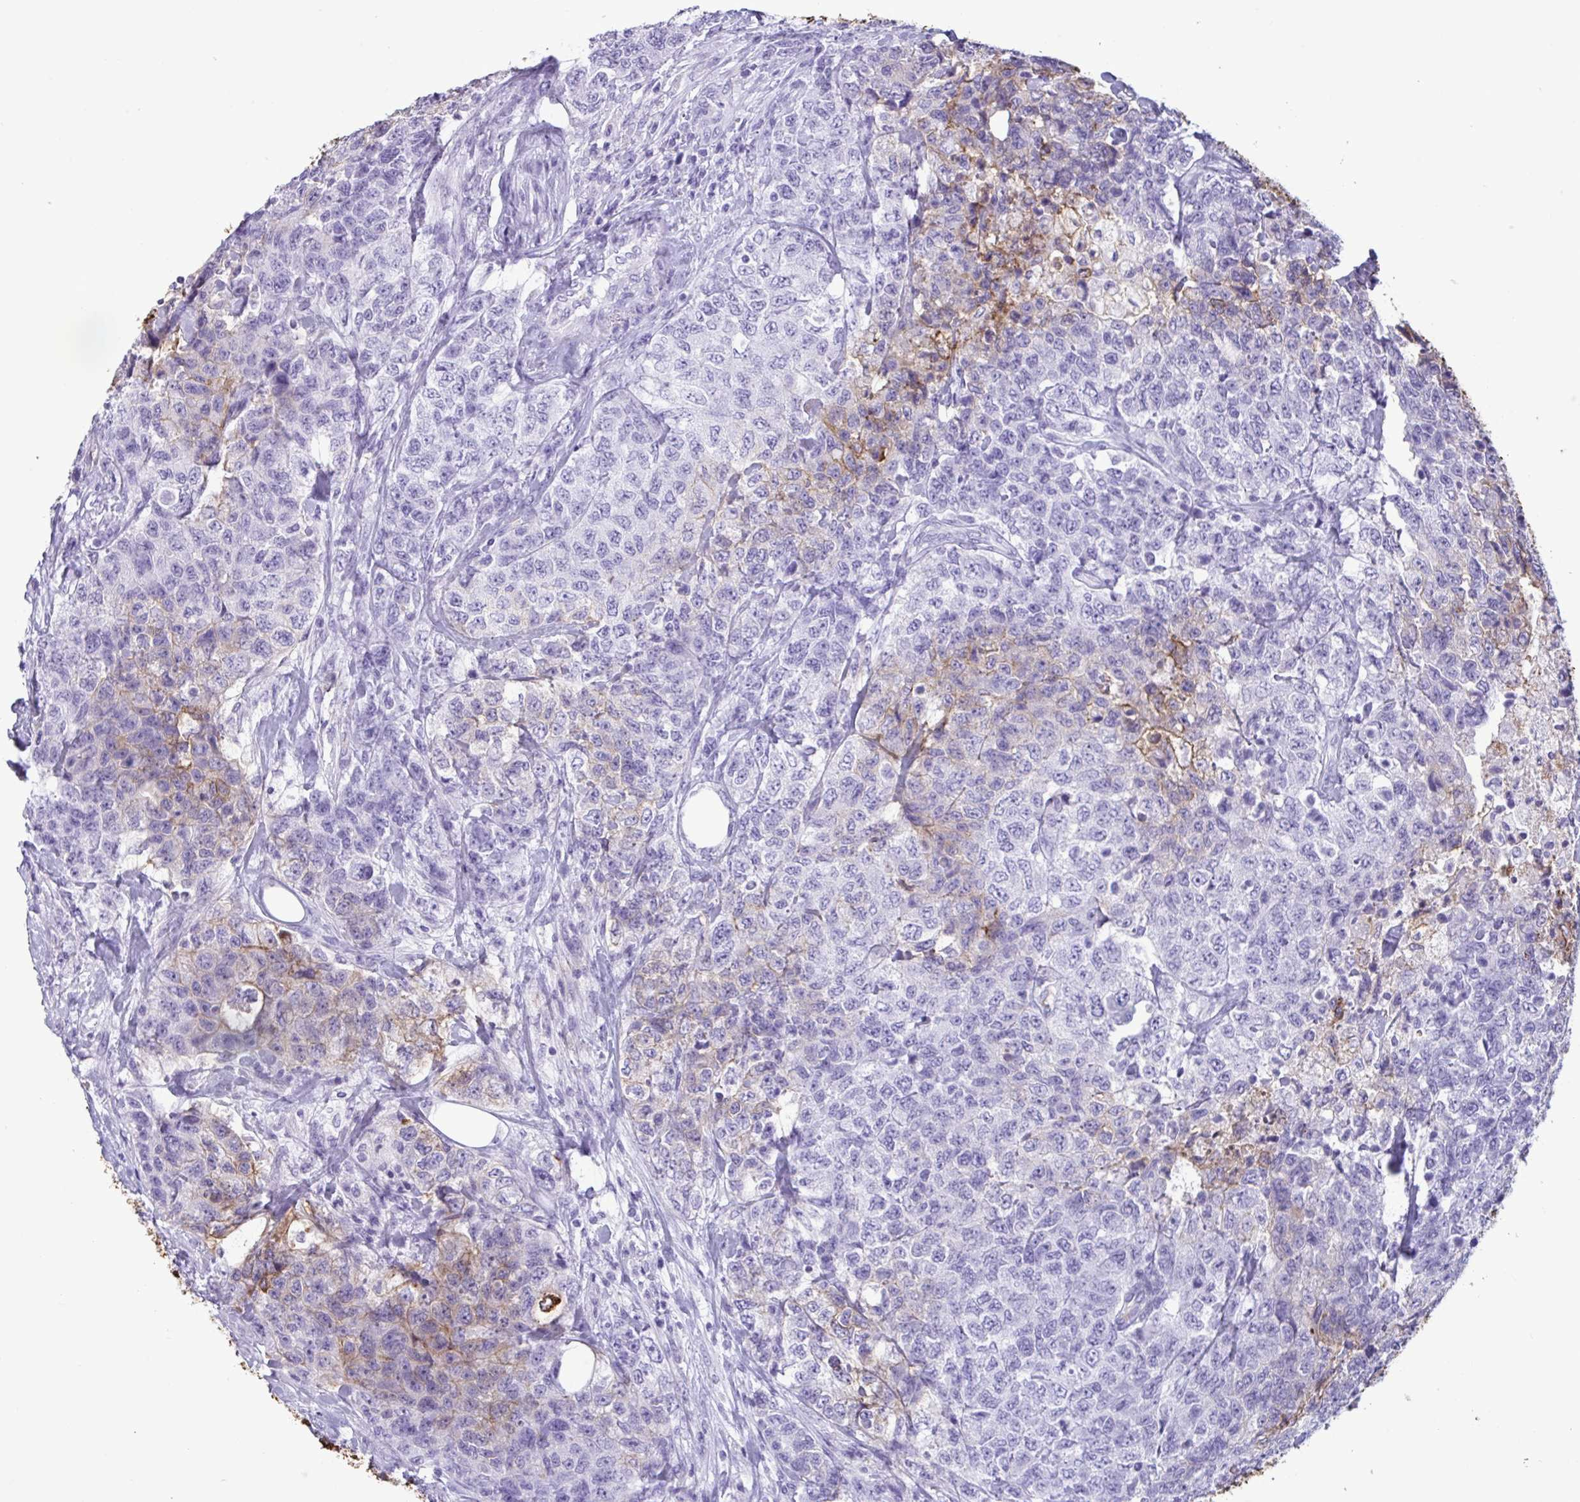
{"staining": {"intensity": "moderate", "quantity": "<25%", "location": "cytoplasmic/membranous"}, "tissue": "urothelial cancer", "cell_type": "Tumor cells", "image_type": "cancer", "snomed": [{"axis": "morphology", "description": "Urothelial carcinoma, High grade"}, {"axis": "topography", "description": "Urinary bladder"}], "caption": "A histopathology image of human urothelial cancer stained for a protein exhibits moderate cytoplasmic/membranous brown staining in tumor cells. The staining was performed using DAB to visualize the protein expression in brown, while the nuclei were stained in blue with hematoxylin (Magnification: 20x).", "gene": "SLC2A1", "patient": {"sex": "female", "age": 78}}